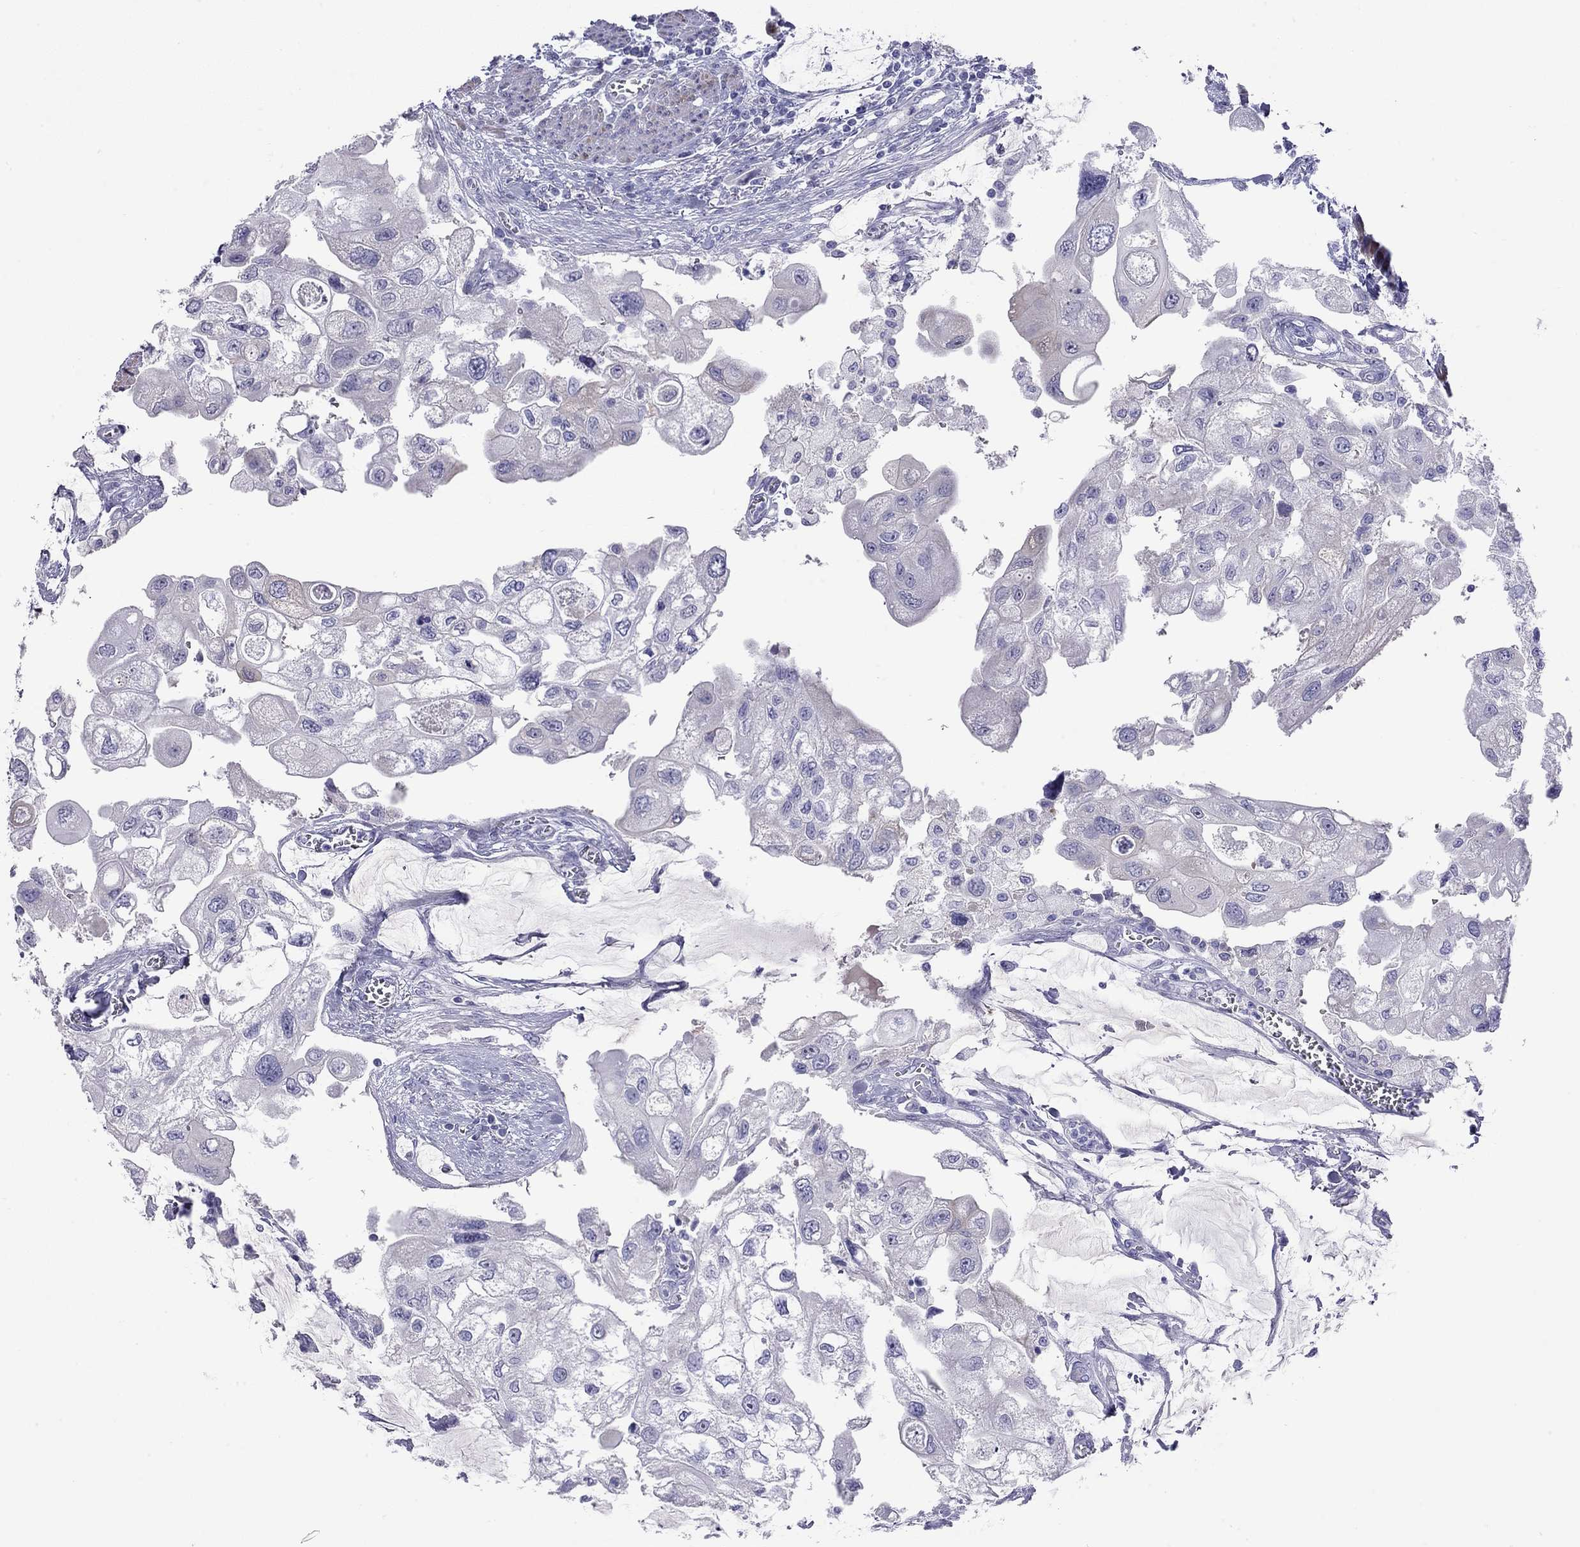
{"staining": {"intensity": "negative", "quantity": "none", "location": "none"}, "tissue": "urothelial cancer", "cell_type": "Tumor cells", "image_type": "cancer", "snomed": [{"axis": "morphology", "description": "Urothelial carcinoma, High grade"}, {"axis": "topography", "description": "Urinary bladder"}], "caption": "The immunohistochemistry (IHC) image has no significant expression in tumor cells of high-grade urothelial carcinoma tissue.", "gene": "CMYA5", "patient": {"sex": "male", "age": 59}}